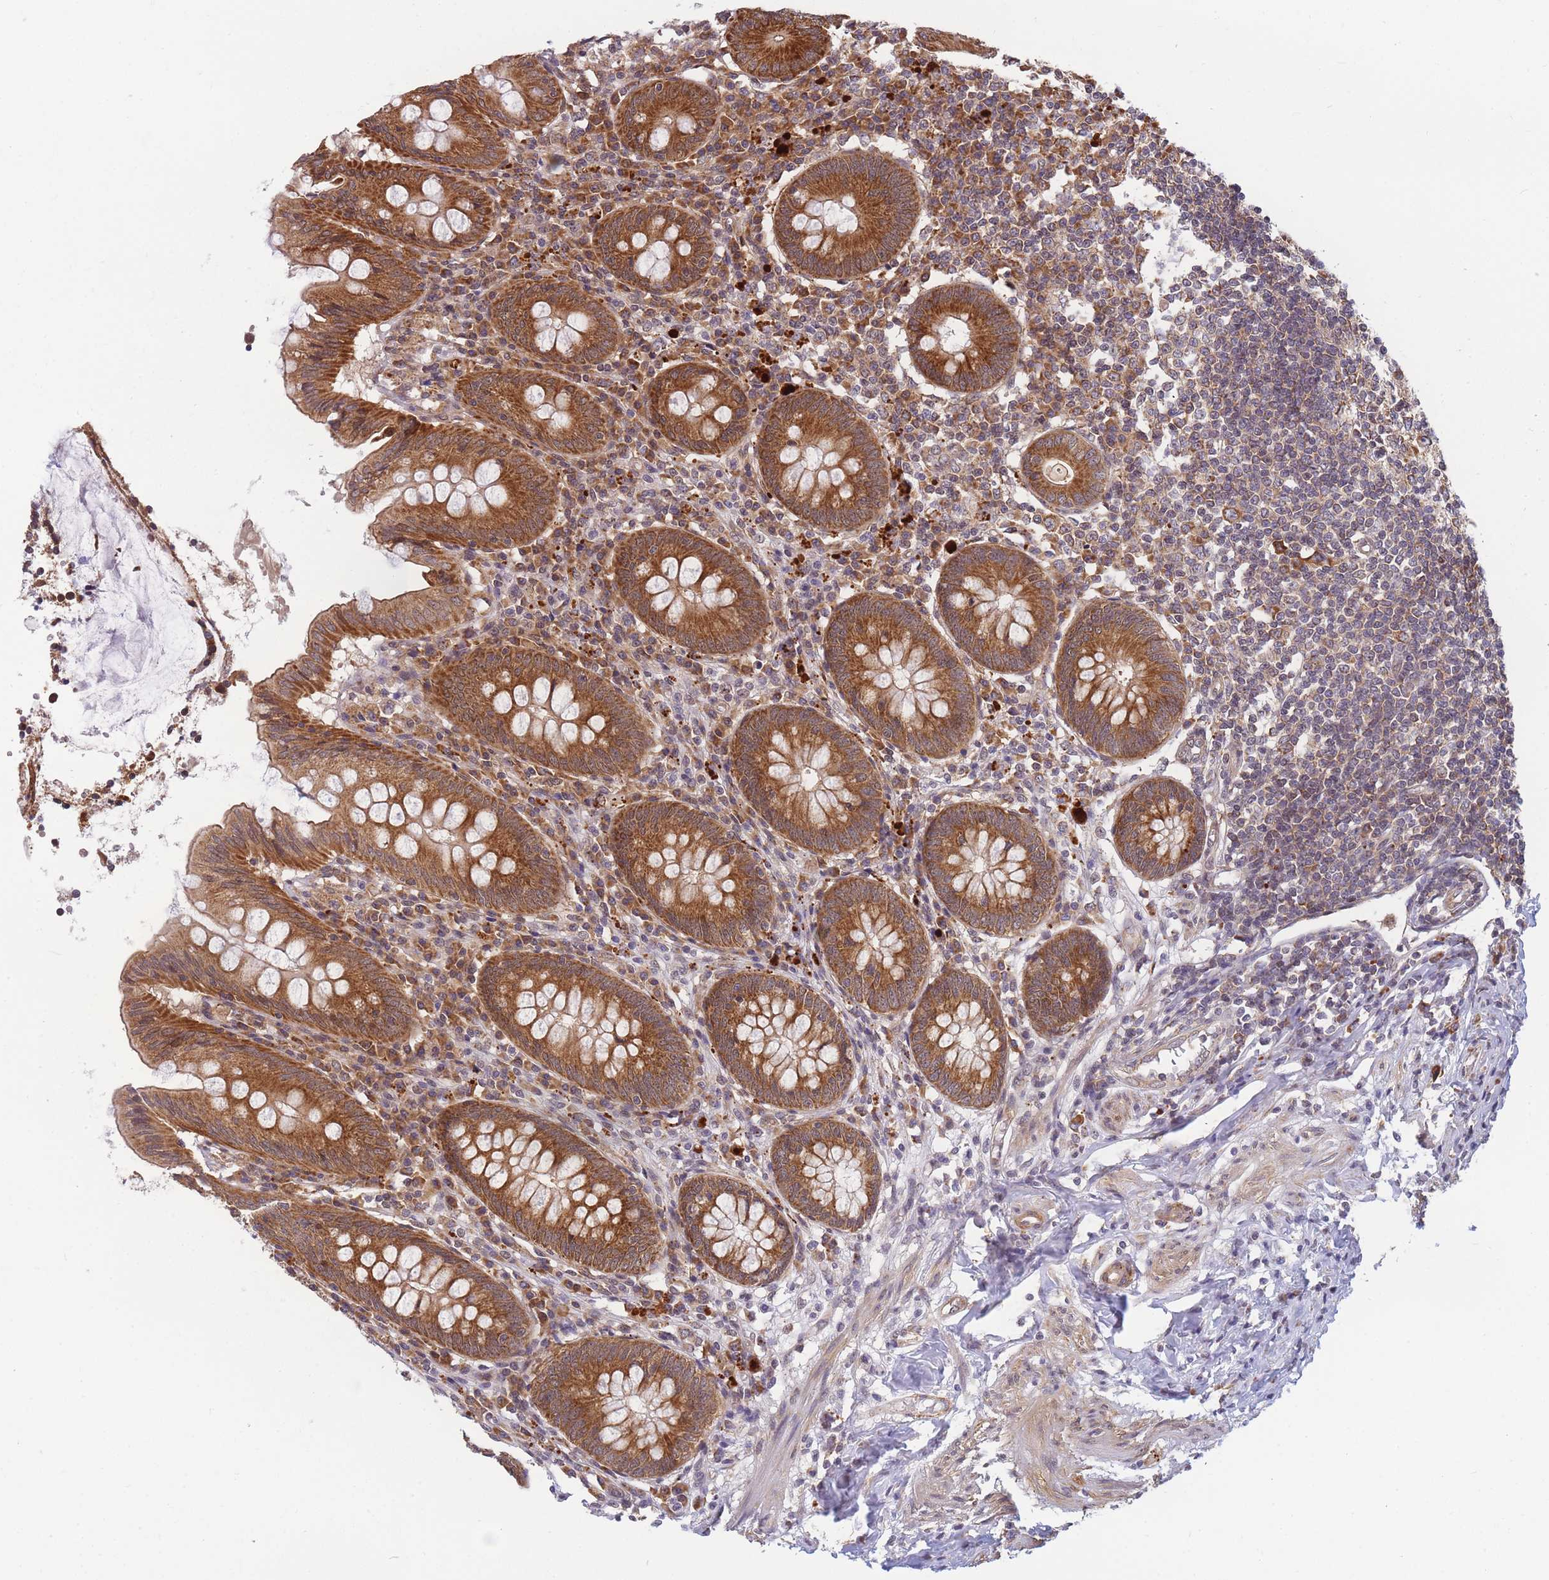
{"staining": {"intensity": "strong", "quantity": ">75%", "location": "cytoplasmic/membranous"}, "tissue": "appendix", "cell_type": "Glandular cells", "image_type": "normal", "snomed": [{"axis": "morphology", "description": "Normal tissue, NOS"}, {"axis": "topography", "description": "Appendix"}], "caption": "This micrograph reveals immunohistochemistry (IHC) staining of benign human appendix, with high strong cytoplasmic/membranous staining in about >75% of glandular cells.", "gene": "ENSG00000276345", "patient": {"sex": "female", "age": 54}}